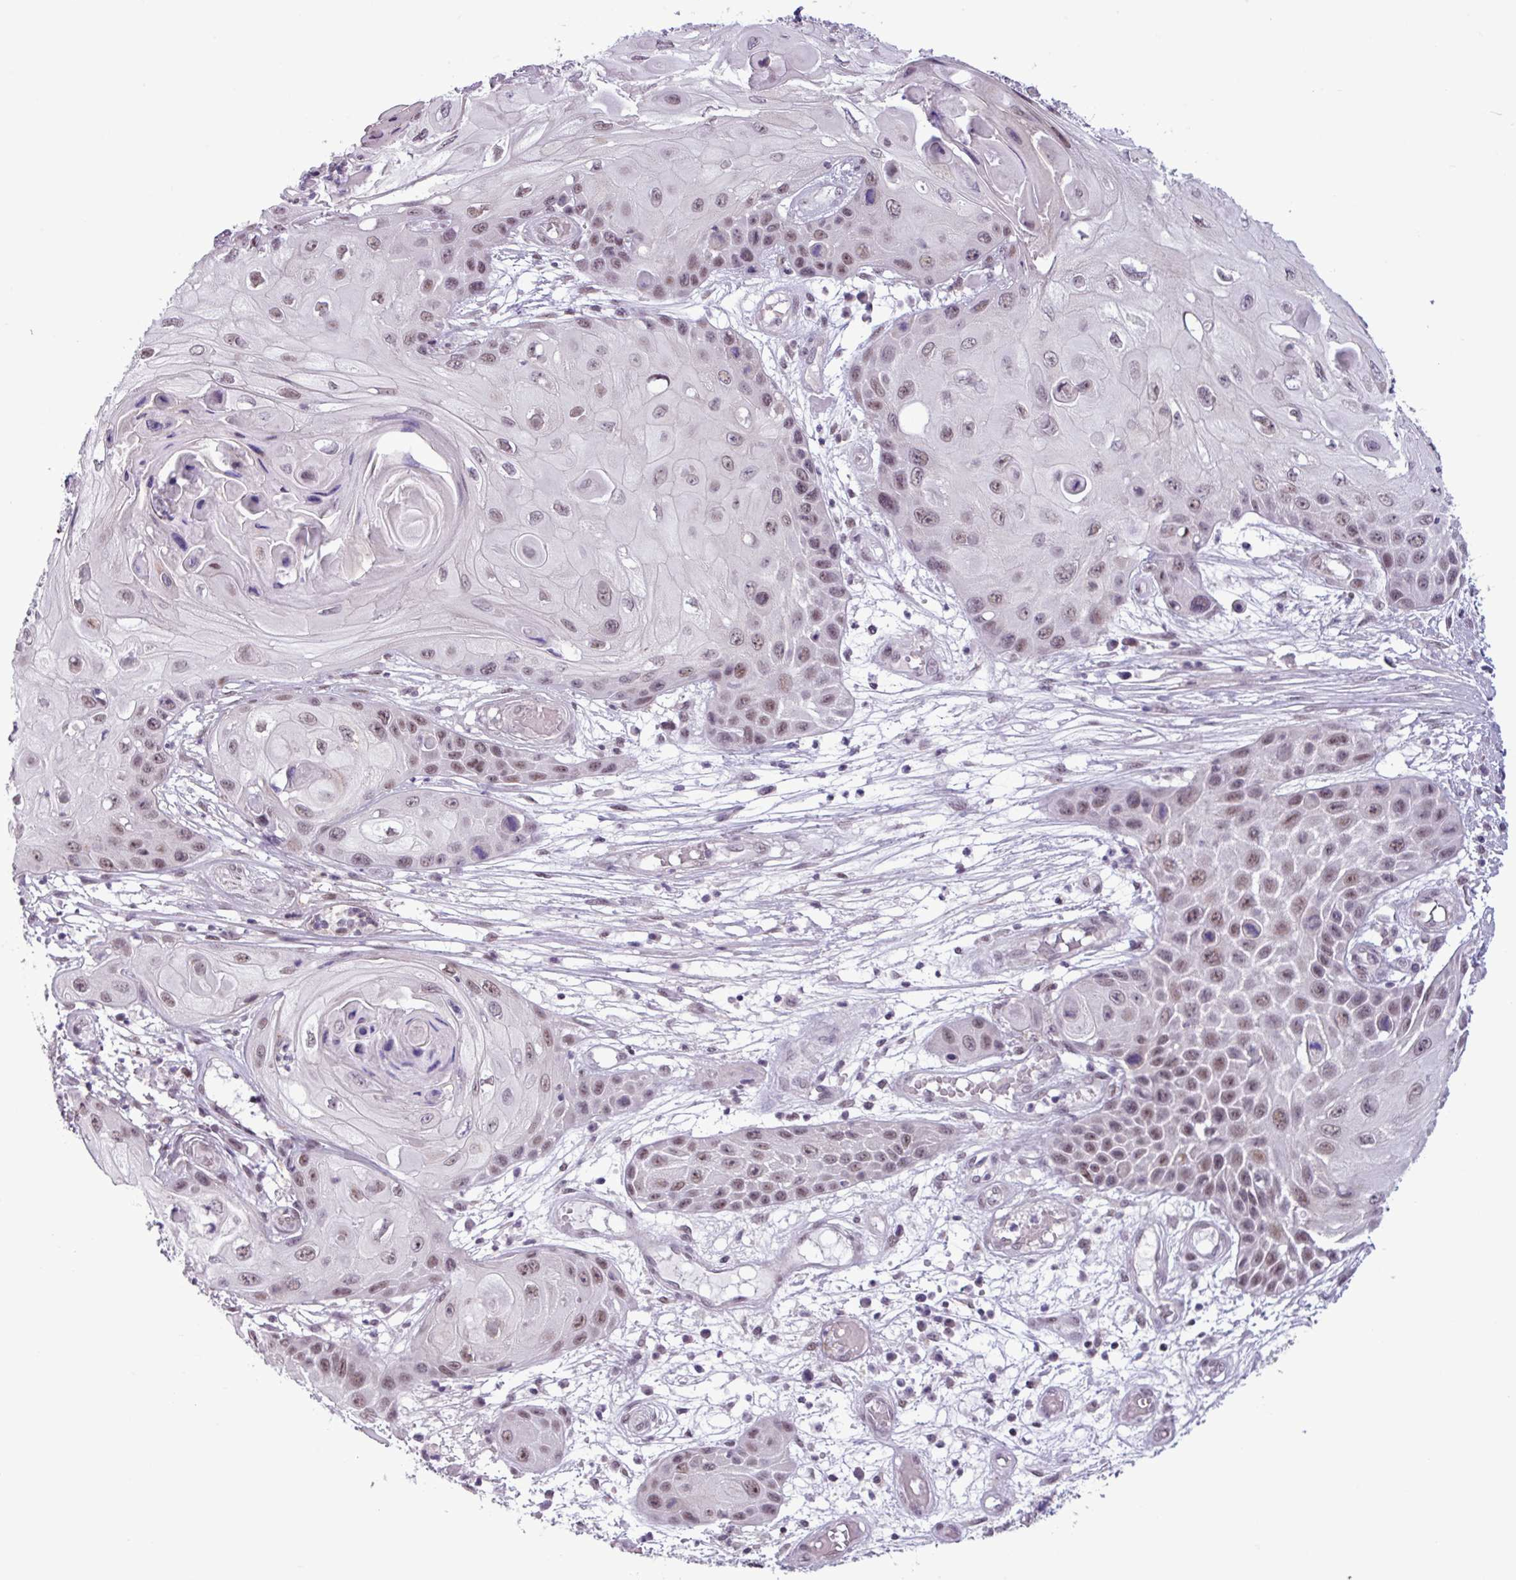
{"staining": {"intensity": "moderate", "quantity": ">75%", "location": "nuclear"}, "tissue": "skin cancer", "cell_type": "Tumor cells", "image_type": "cancer", "snomed": [{"axis": "morphology", "description": "Squamous cell carcinoma, NOS"}, {"axis": "topography", "description": "Skin"}, {"axis": "topography", "description": "Vulva"}], "caption": "This micrograph displays skin cancer (squamous cell carcinoma) stained with IHC to label a protein in brown. The nuclear of tumor cells show moderate positivity for the protein. Nuclei are counter-stained blue.", "gene": "NOTCH2", "patient": {"sex": "female", "age": 44}}